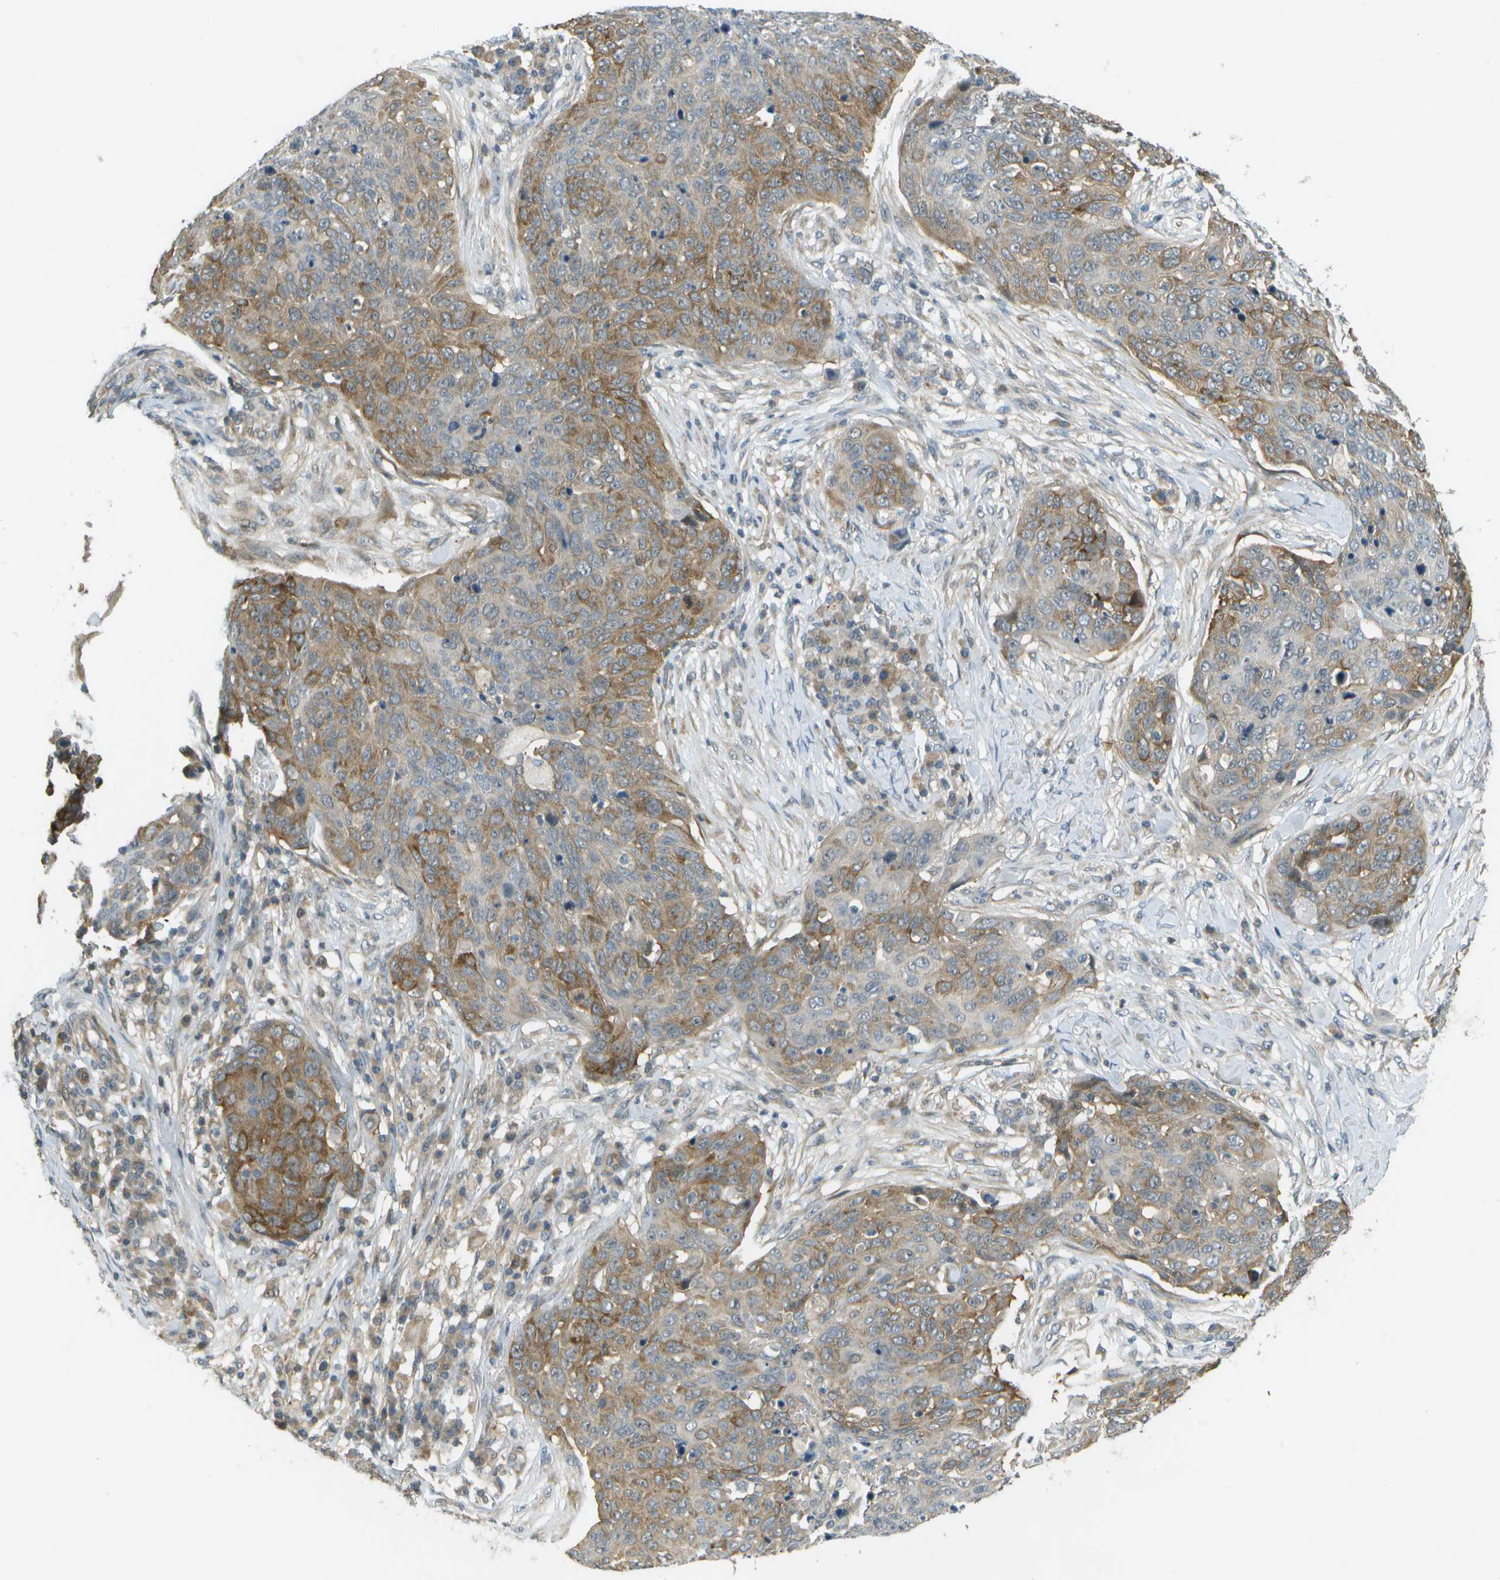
{"staining": {"intensity": "moderate", "quantity": ">75%", "location": "cytoplasmic/membranous"}, "tissue": "skin cancer", "cell_type": "Tumor cells", "image_type": "cancer", "snomed": [{"axis": "morphology", "description": "Squamous cell carcinoma in situ, NOS"}, {"axis": "morphology", "description": "Squamous cell carcinoma, NOS"}, {"axis": "topography", "description": "Skin"}], "caption": "This image displays immunohistochemistry (IHC) staining of human squamous cell carcinoma in situ (skin), with medium moderate cytoplasmic/membranous expression in about >75% of tumor cells.", "gene": "WNK2", "patient": {"sex": "male", "age": 93}}